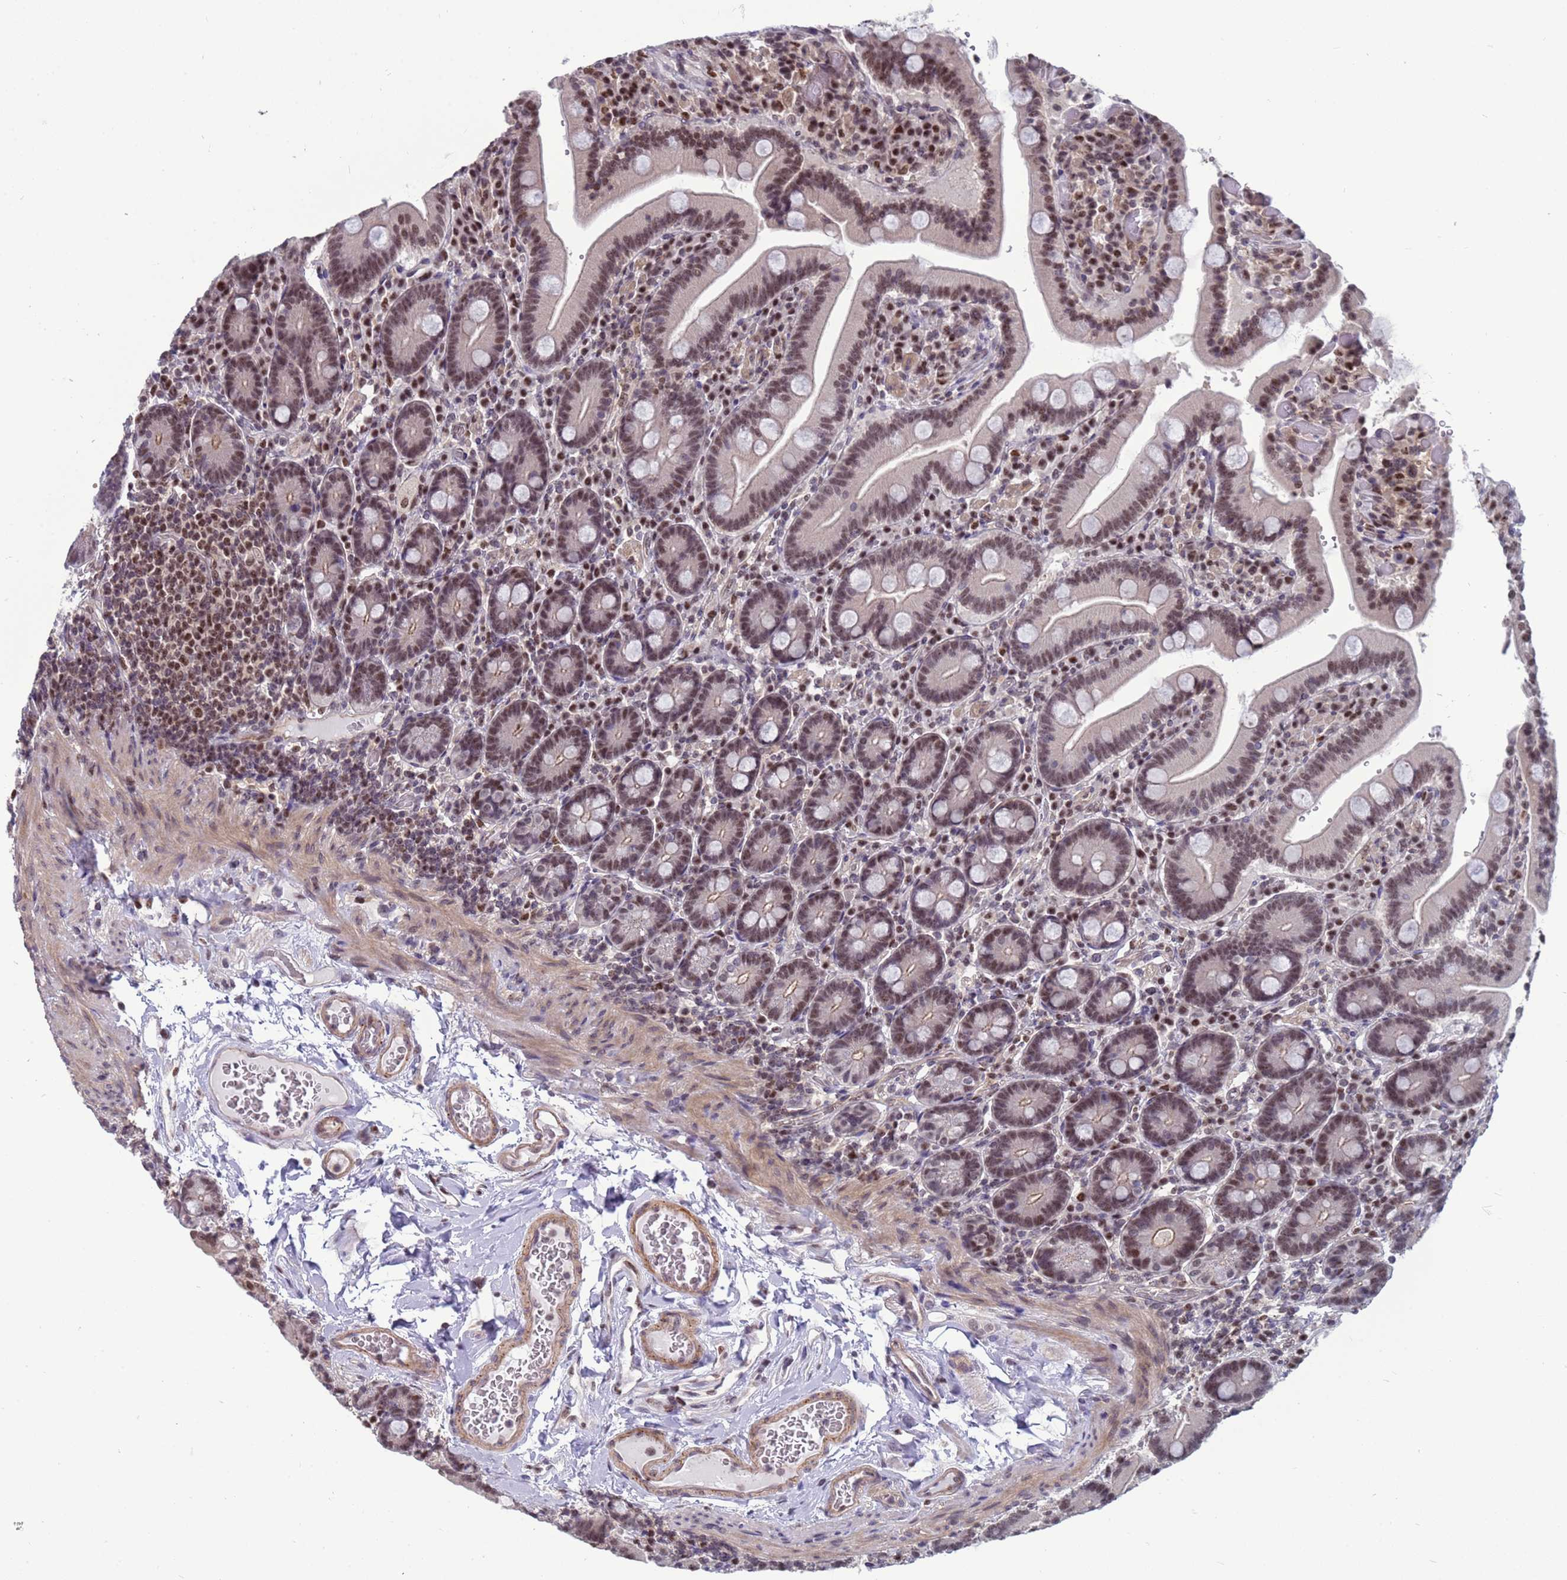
{"staining": {"intensity": "moderate", "quantity": ">75%", "location": "cytoplasmic/membranous,nuclear"}, "tissue": "duodenum", "cell_type": "Glandular cells", "image_type": "normal", "snomed": [{"axis": "morphology", "description": "Normal tissue, NOS"}, {"axis": "topography", "description": "Duodenum"}], "caption": "The micrograph reveals immunohistochemical staining of unremarkable duodenum. There is moderate cytoplasmic/membranous,nuclear staining is present in about >75% of glandular cells.", "gene": "NSL1", "patient": {"sex": "female", "age": 62}}